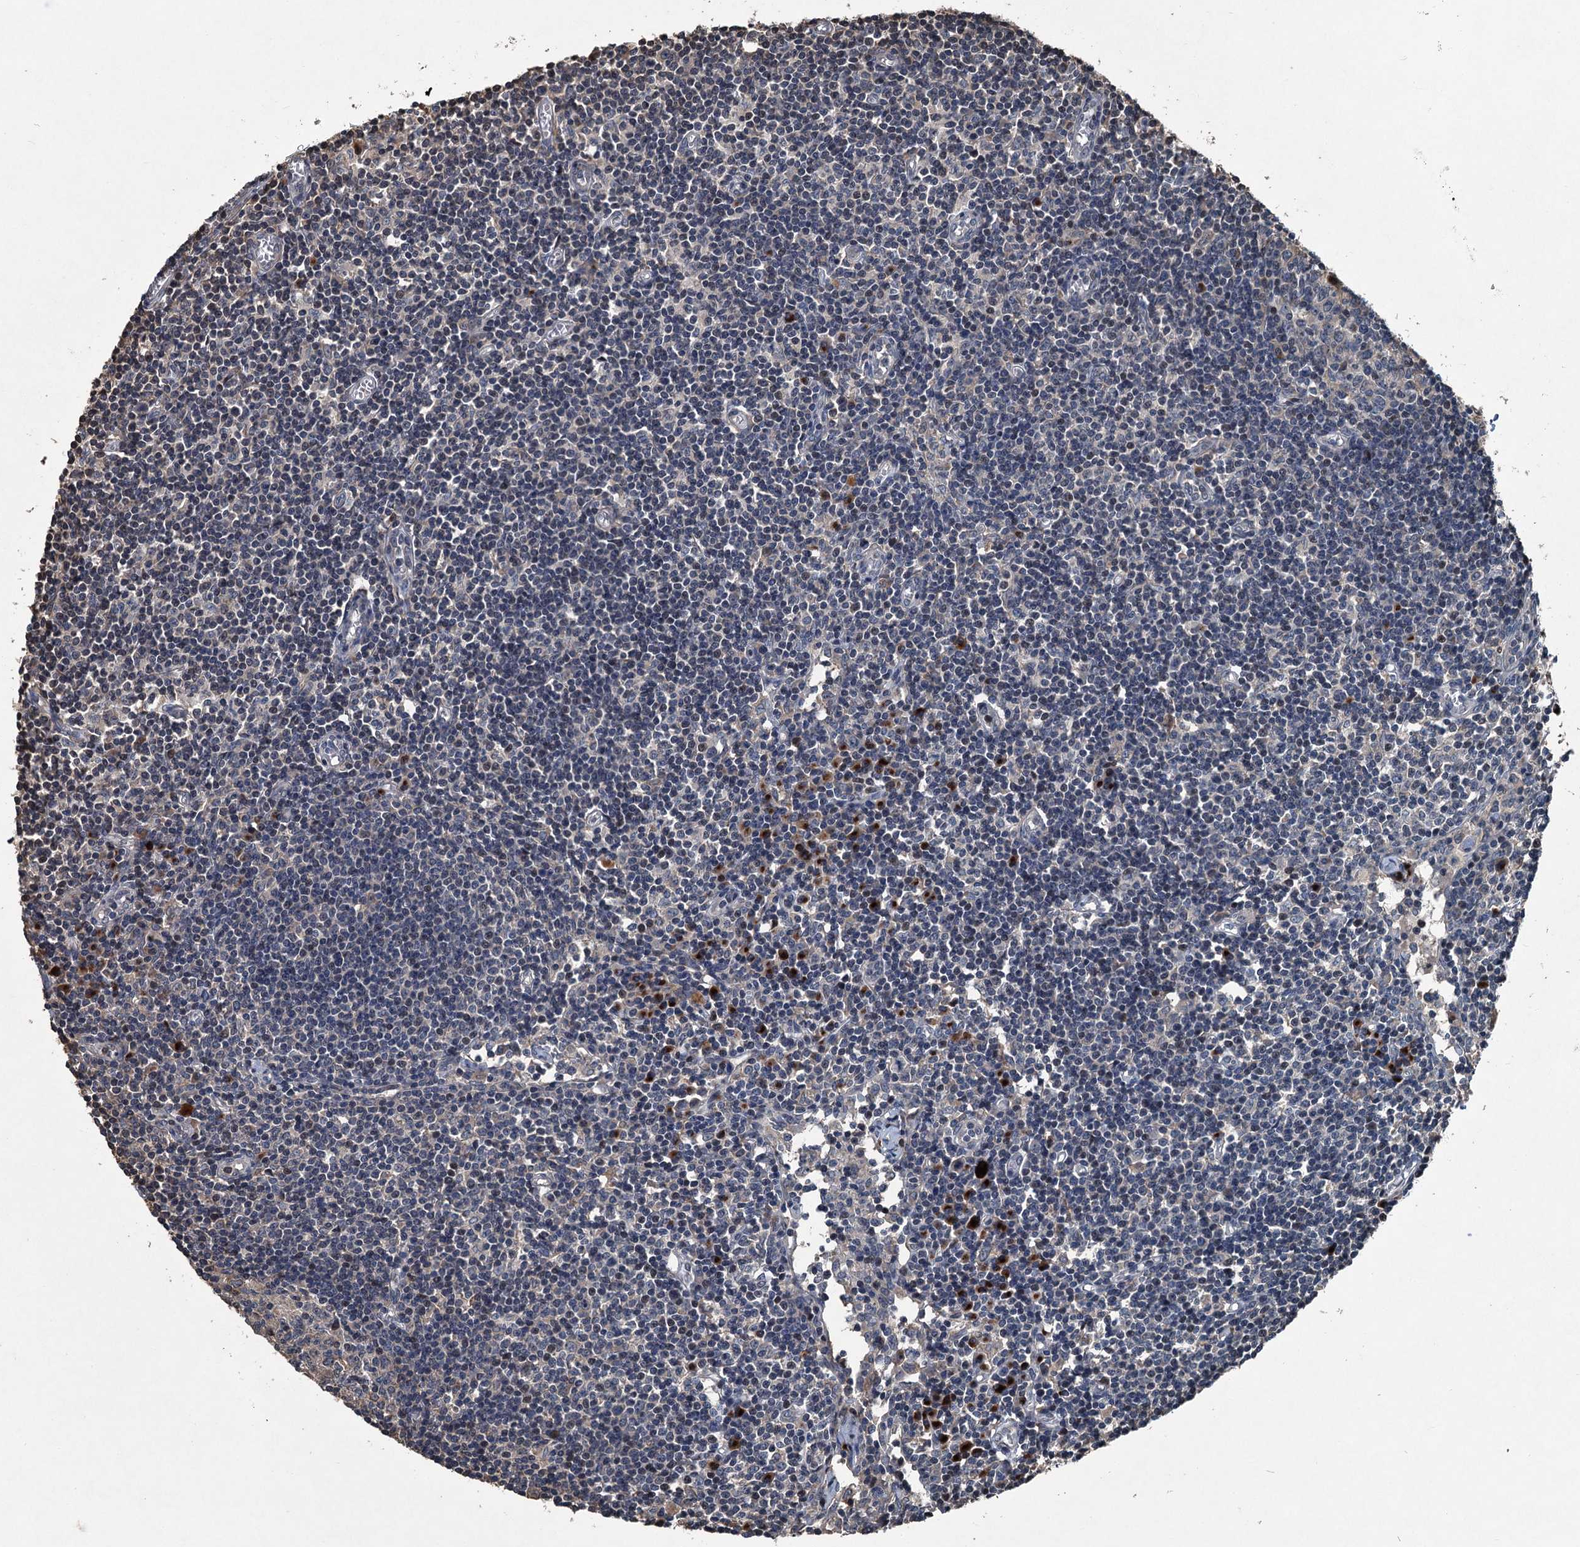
{"staining": {"intensity": "negative", "quantity": "none", "location": "none"}, "tissue": "lymph node", "cell_type": "Germinal center cells", "image_type": "normal", "snomed": [{"axis": "morphology", "description": "Normal tissue, NOS"}, {"axis": "topography", "description": "Lymph node"}], "caption": "Immunohistochemistry histopathology image of normal lymph node stained for a protein (brown), which displays no staining in germinal center cells. (Stains: DAB immunohistochemistry with hematoxylin counter stain, Microscopy: brightfield microscopy at high magnification).", "gene": "NAA60", "patient": {"sex": "female", "age": 55}}